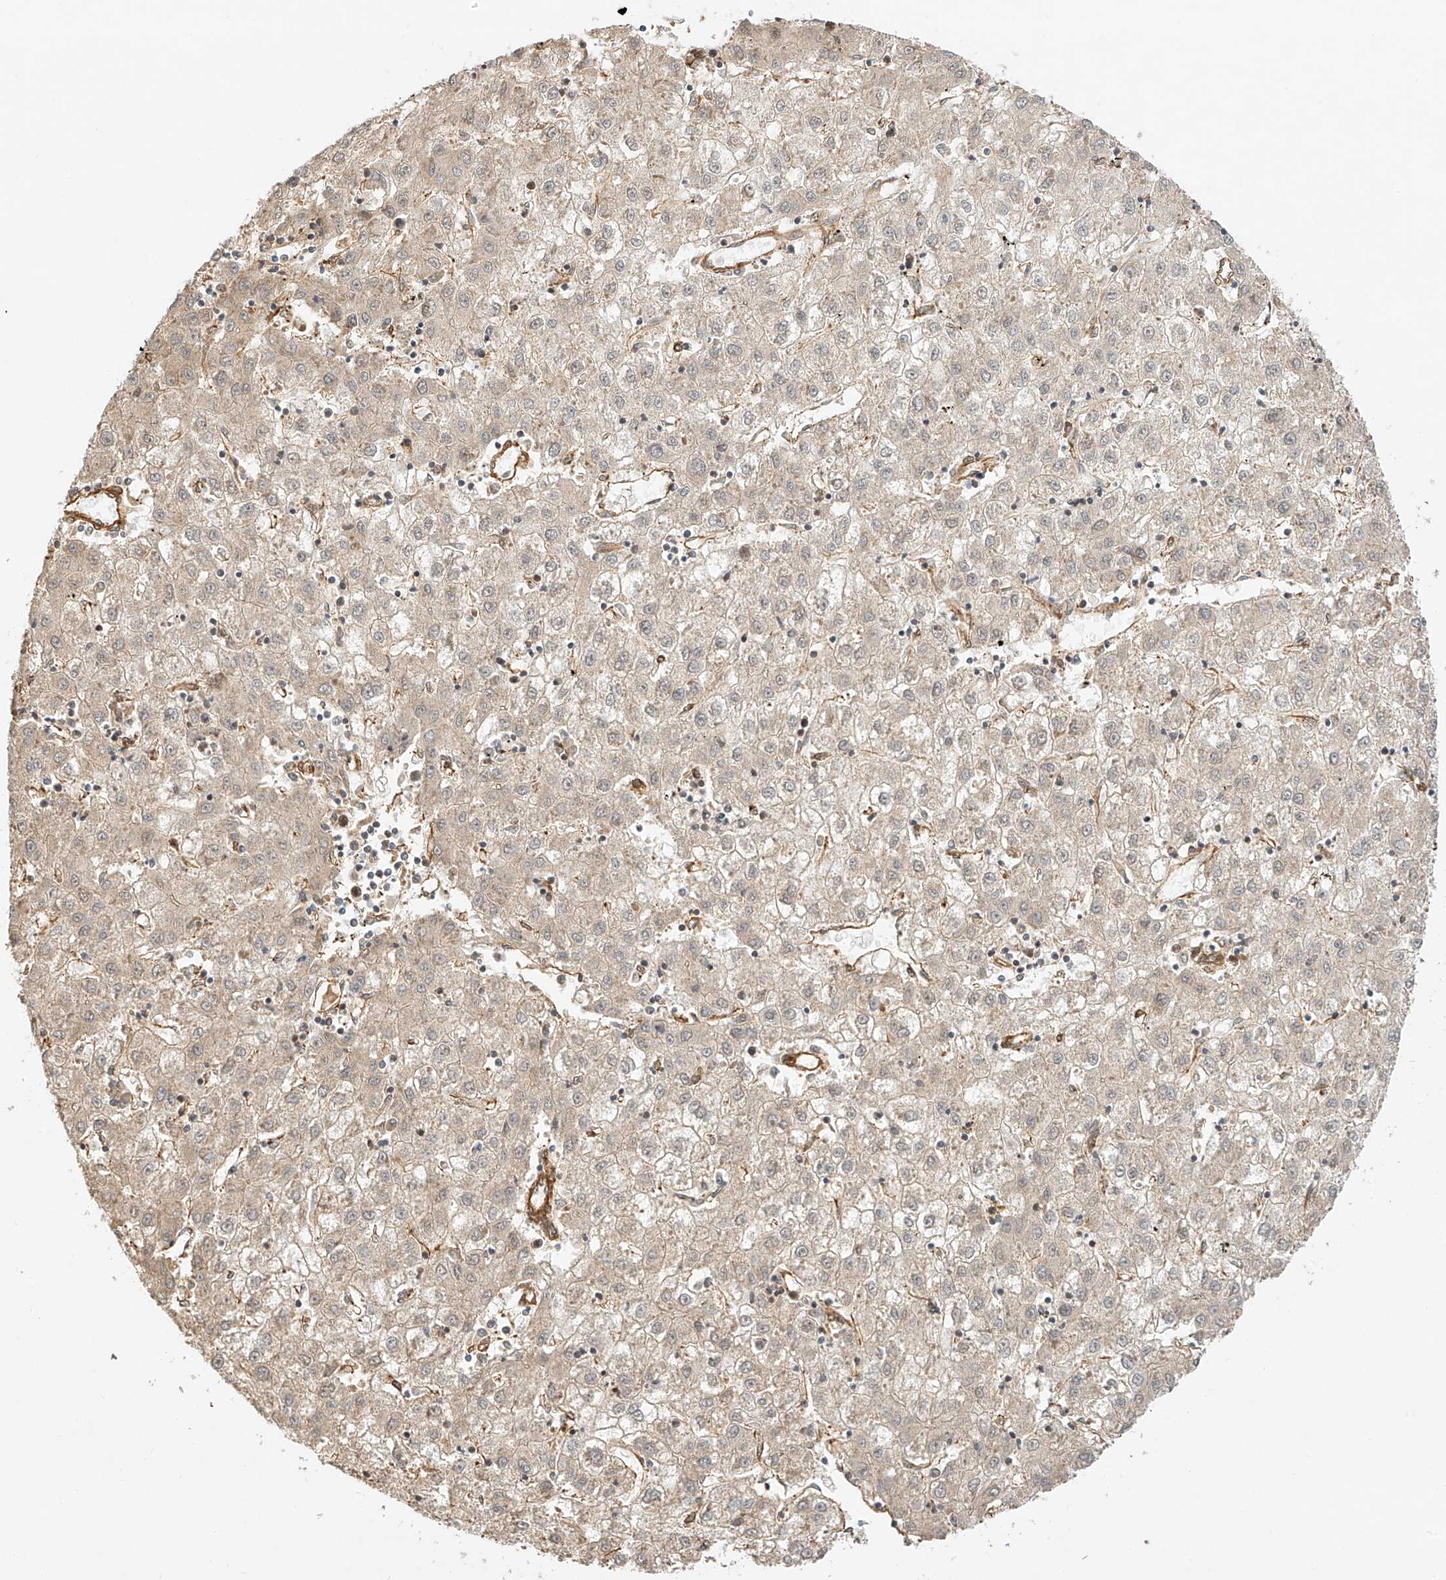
{"staining": {"intensity": "weak", "quantity": "<25%", "location": "cytoplasmic/membranous"}, "tissue": "liver cancer", "cell_type": "Tumor cells", "image_type": "cancer", "snomed": [{"axis": "morphology", "description": "Carcinoma, Hepatocellular, NOS"}, {"axis": "topography", "description": "Liver"}], "caption": "IHC photomicrograph of liver cancer stained for a protein (brown), which reveals no staining in tumor cells.", "gene": "CSMD3", "patient": {"sex": "male", "age": 72}}